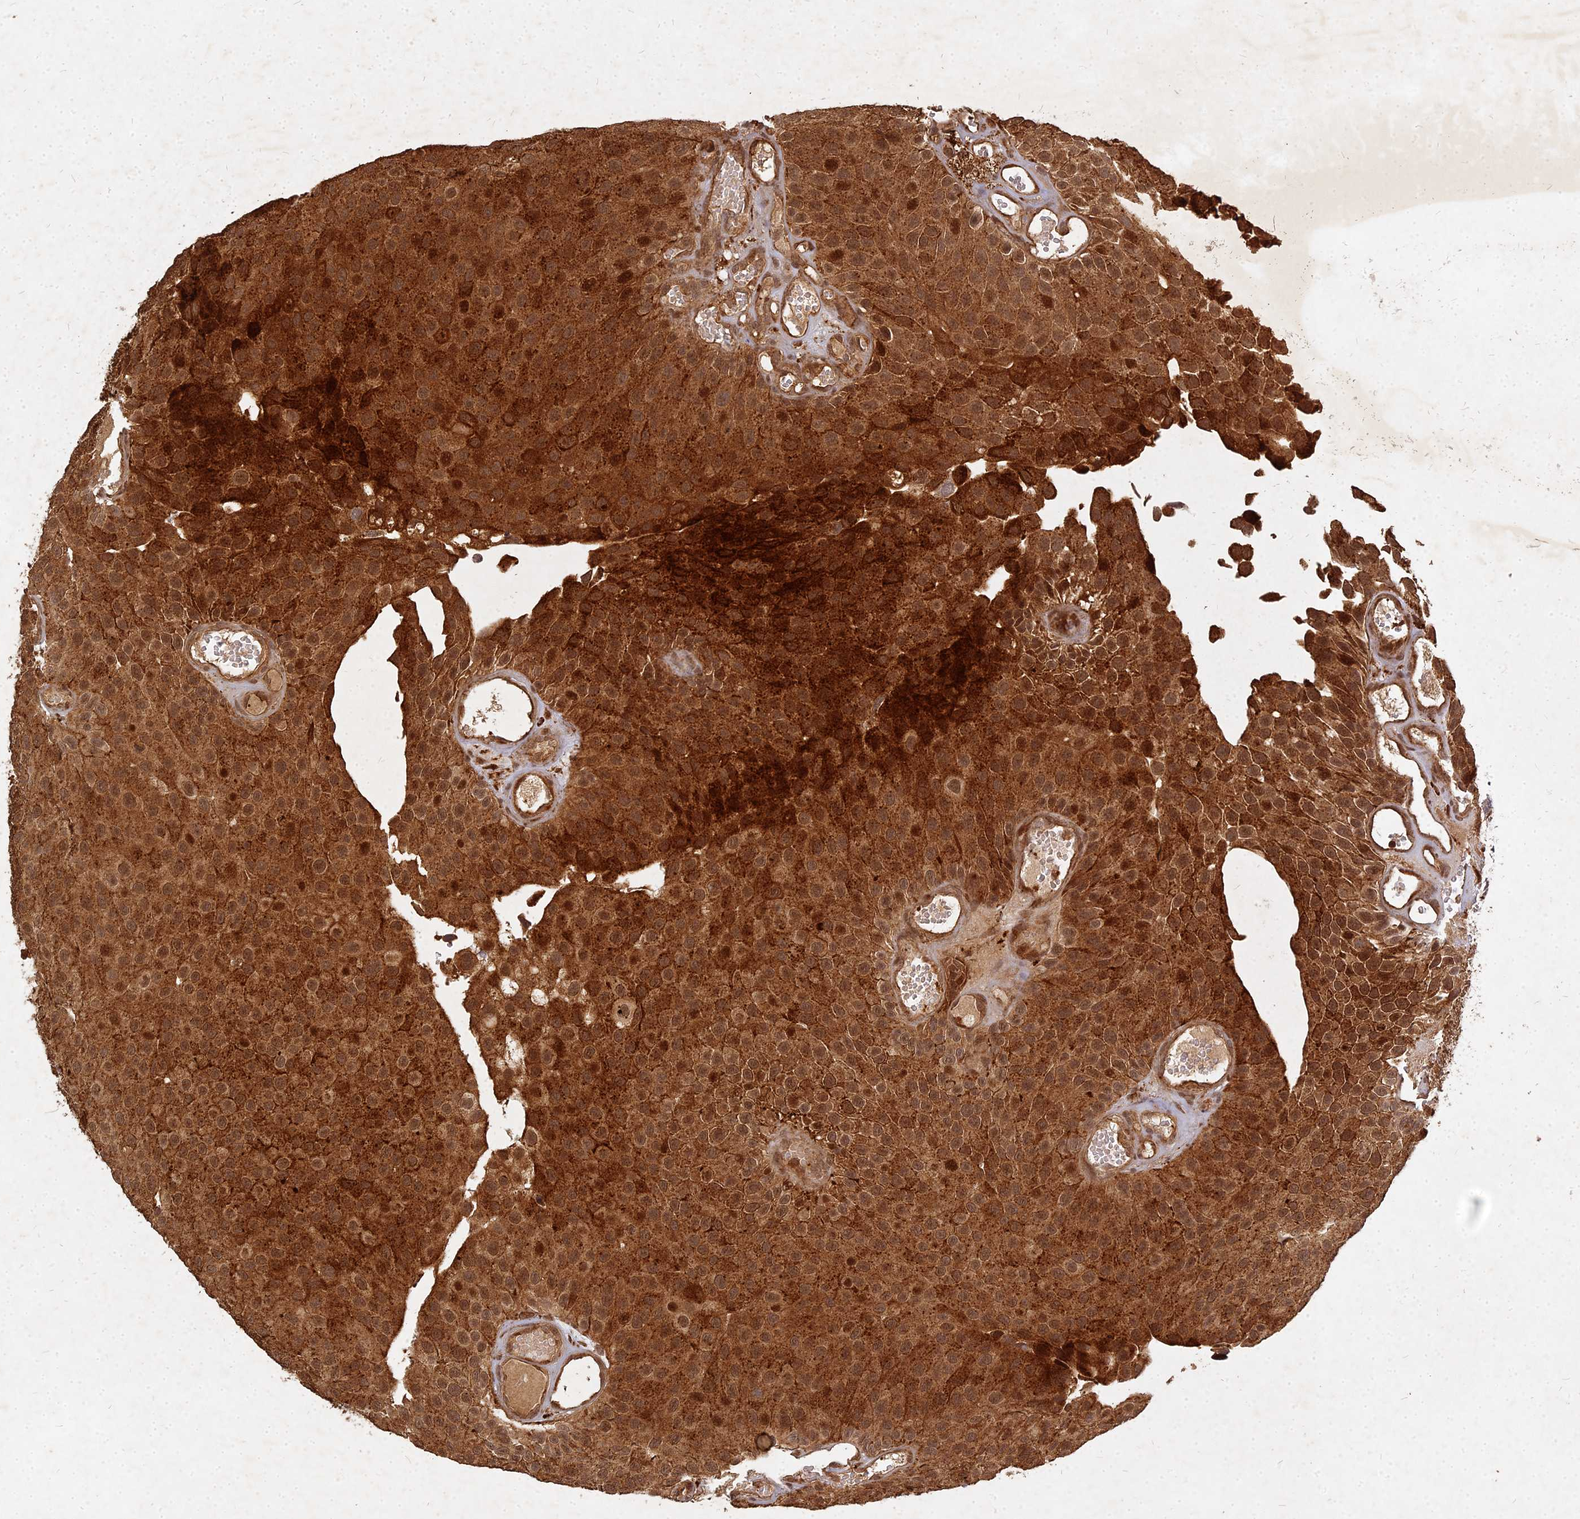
{"staining": {"intensity": "strong", "quantity": ">75%", "location": "cytoplasmic/membranous,nuclear"}, "tissue": "urothelial cancer", "cell_type": "Tumor cells", "image_type": "cancer", "snomed": [{"axis": "morphology", "description": "Urothelial carcinoma, Low grade"}, {"axis": "topography", "description": "Urinary bladder"}], "caption": "Urothelial cancer stained with a protein marker reveals strong staining in tumor cells.", "gene": "UBE2W", "patient": {"sex": "male", "age": 89}}